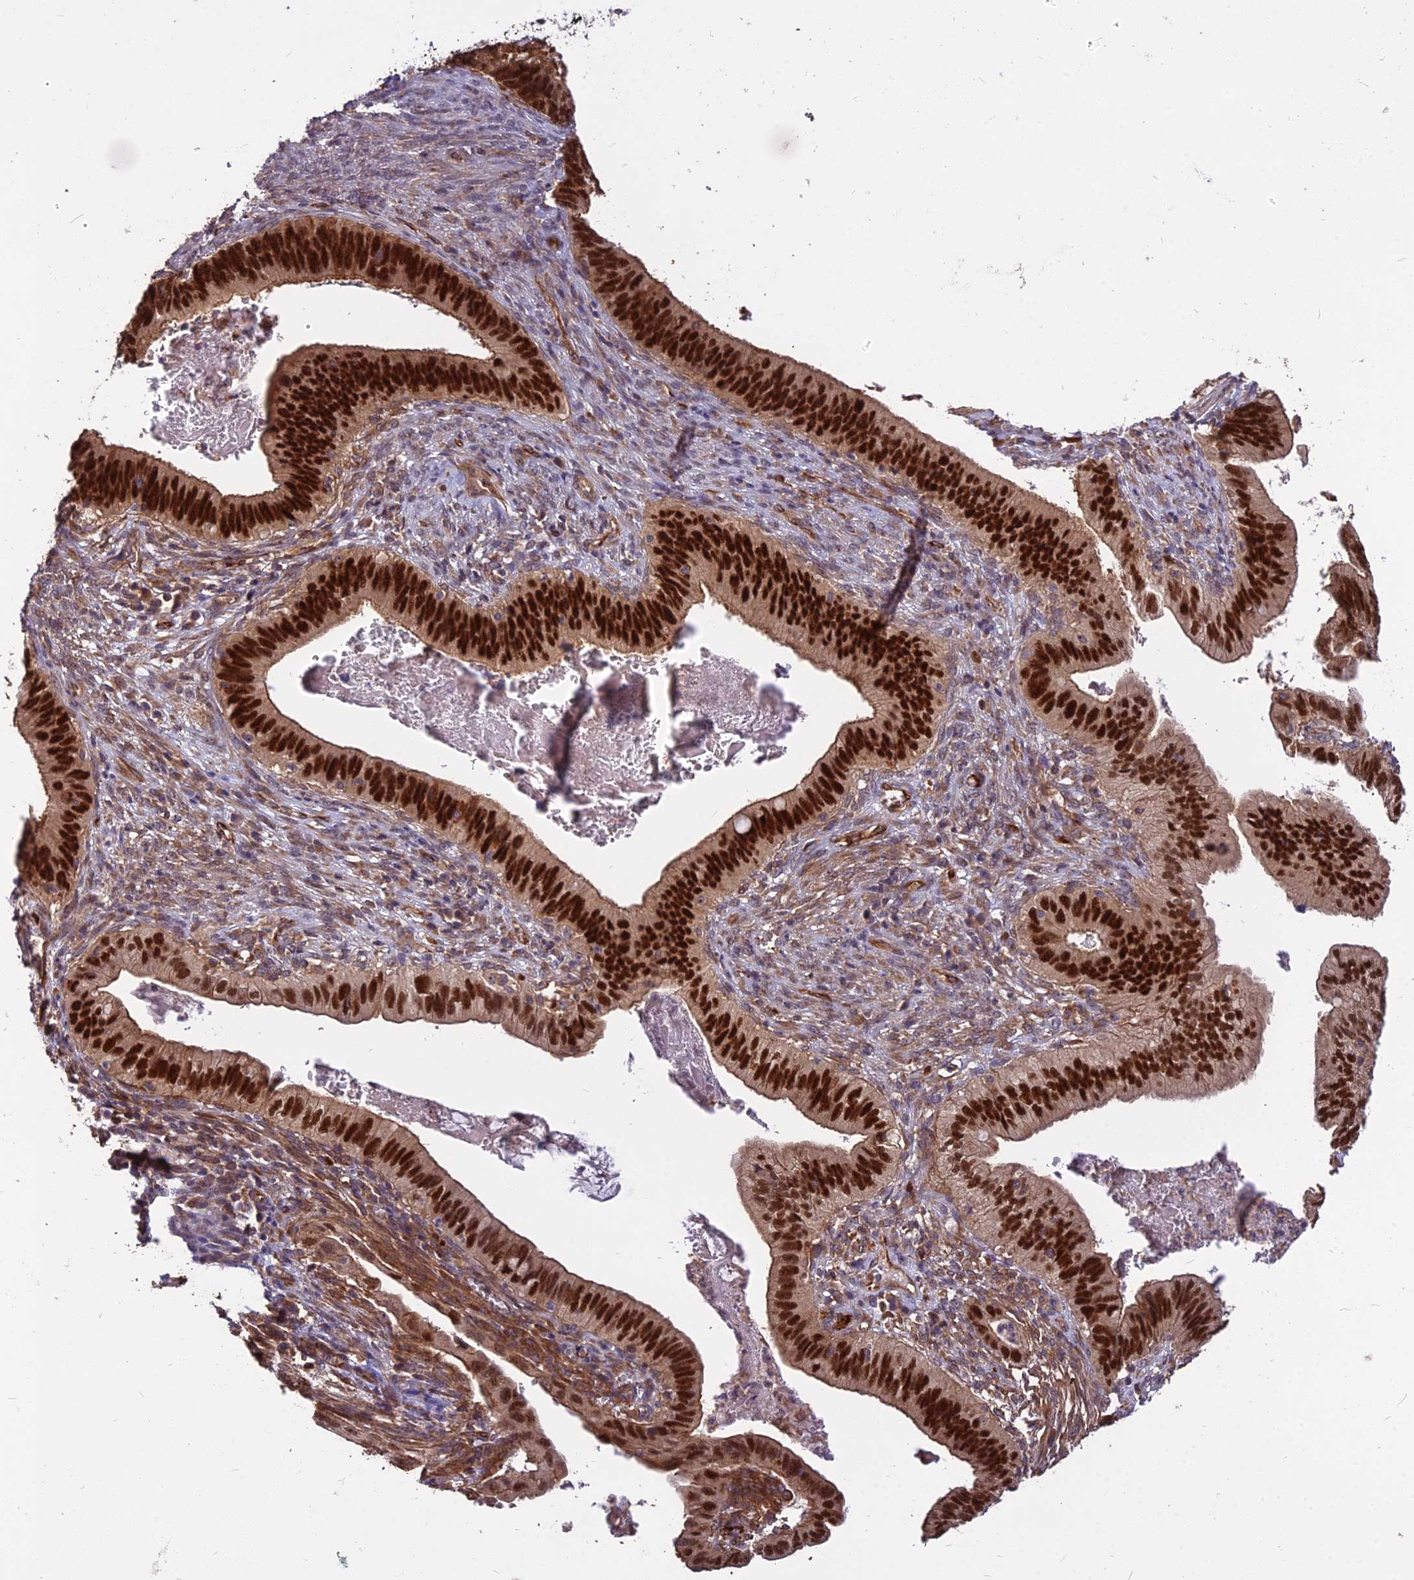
{"staining": {"intensity": "strong", "quantity": ">75%", "location": "cytoplasmic/membranous,nuclear"}, "tissue": "cervical cancer", "cell_type": "Tumor cells", "image_type": "cancer", "snomed": [{"axis": "morphology", "description": "Adenocarcinoma, NOS"}, {"axis": "topography", "description": "Cervix"}], "caption": "Protein expression analysis of human cervical adenocarcinoma reveals strong cytoplasmic/membranous and nuclear expression in about >75% of tumor cells.", "gene": "TCEA3", "patient": {"sex": "female", "age": 42}}